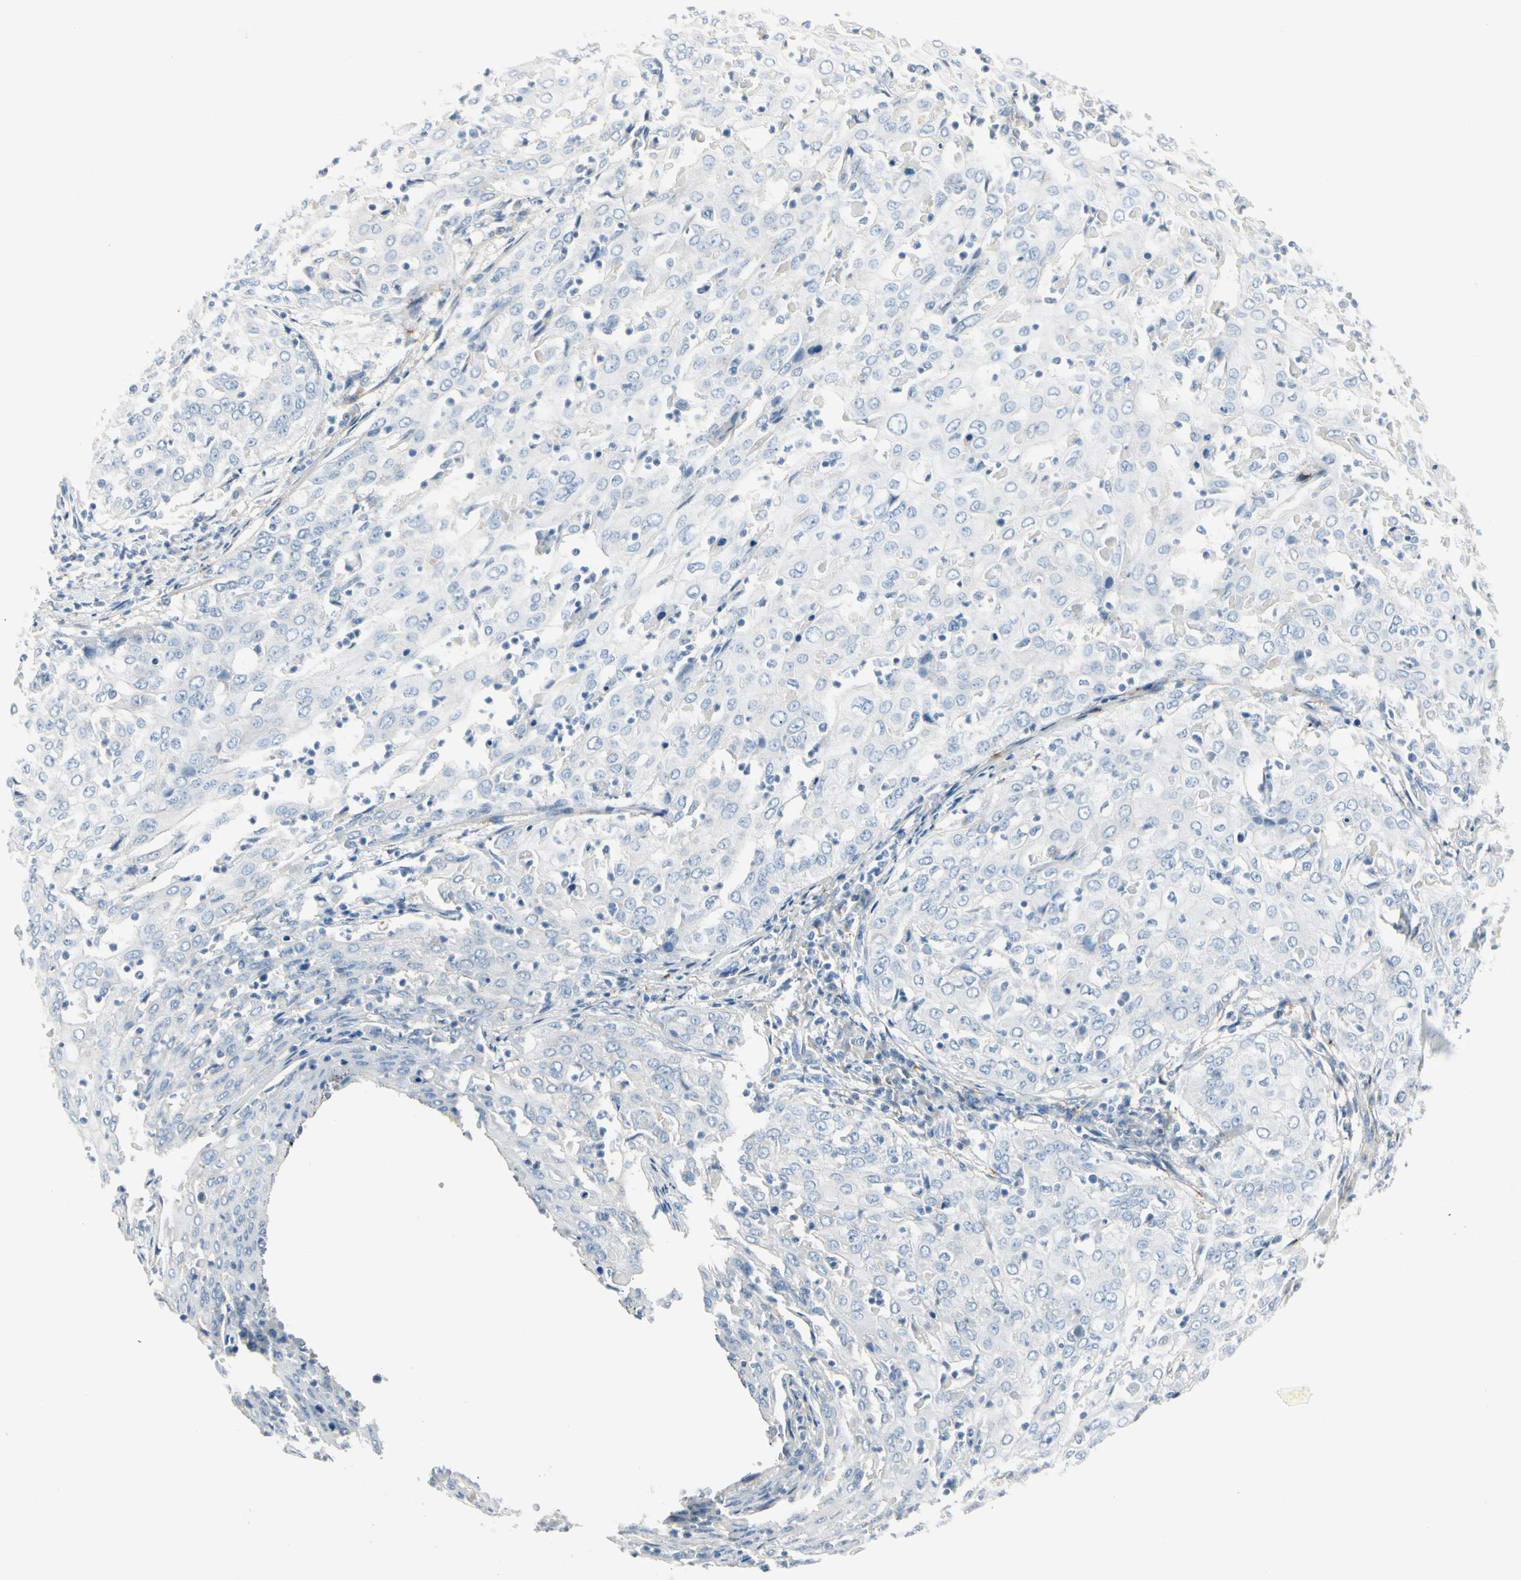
{"staining": {"intensity": "negative", "quantity": "none", "location": "none"}, "tissue": "cervical cancer", "cell_type": "Tumor cells", "image_type": "cancer", "snomed": [{"axis": "morphology", "description": "Squamous cell carcinoma, NOS"}, {"axis": "topography", "description": "Cervix"}], "caption": "Immunohistochemical staining of human cervical cancer displays no significant positivity in tumor cells.", "gene": "CACNA2D1", "patient": {"sex": "female", "age": 39}}